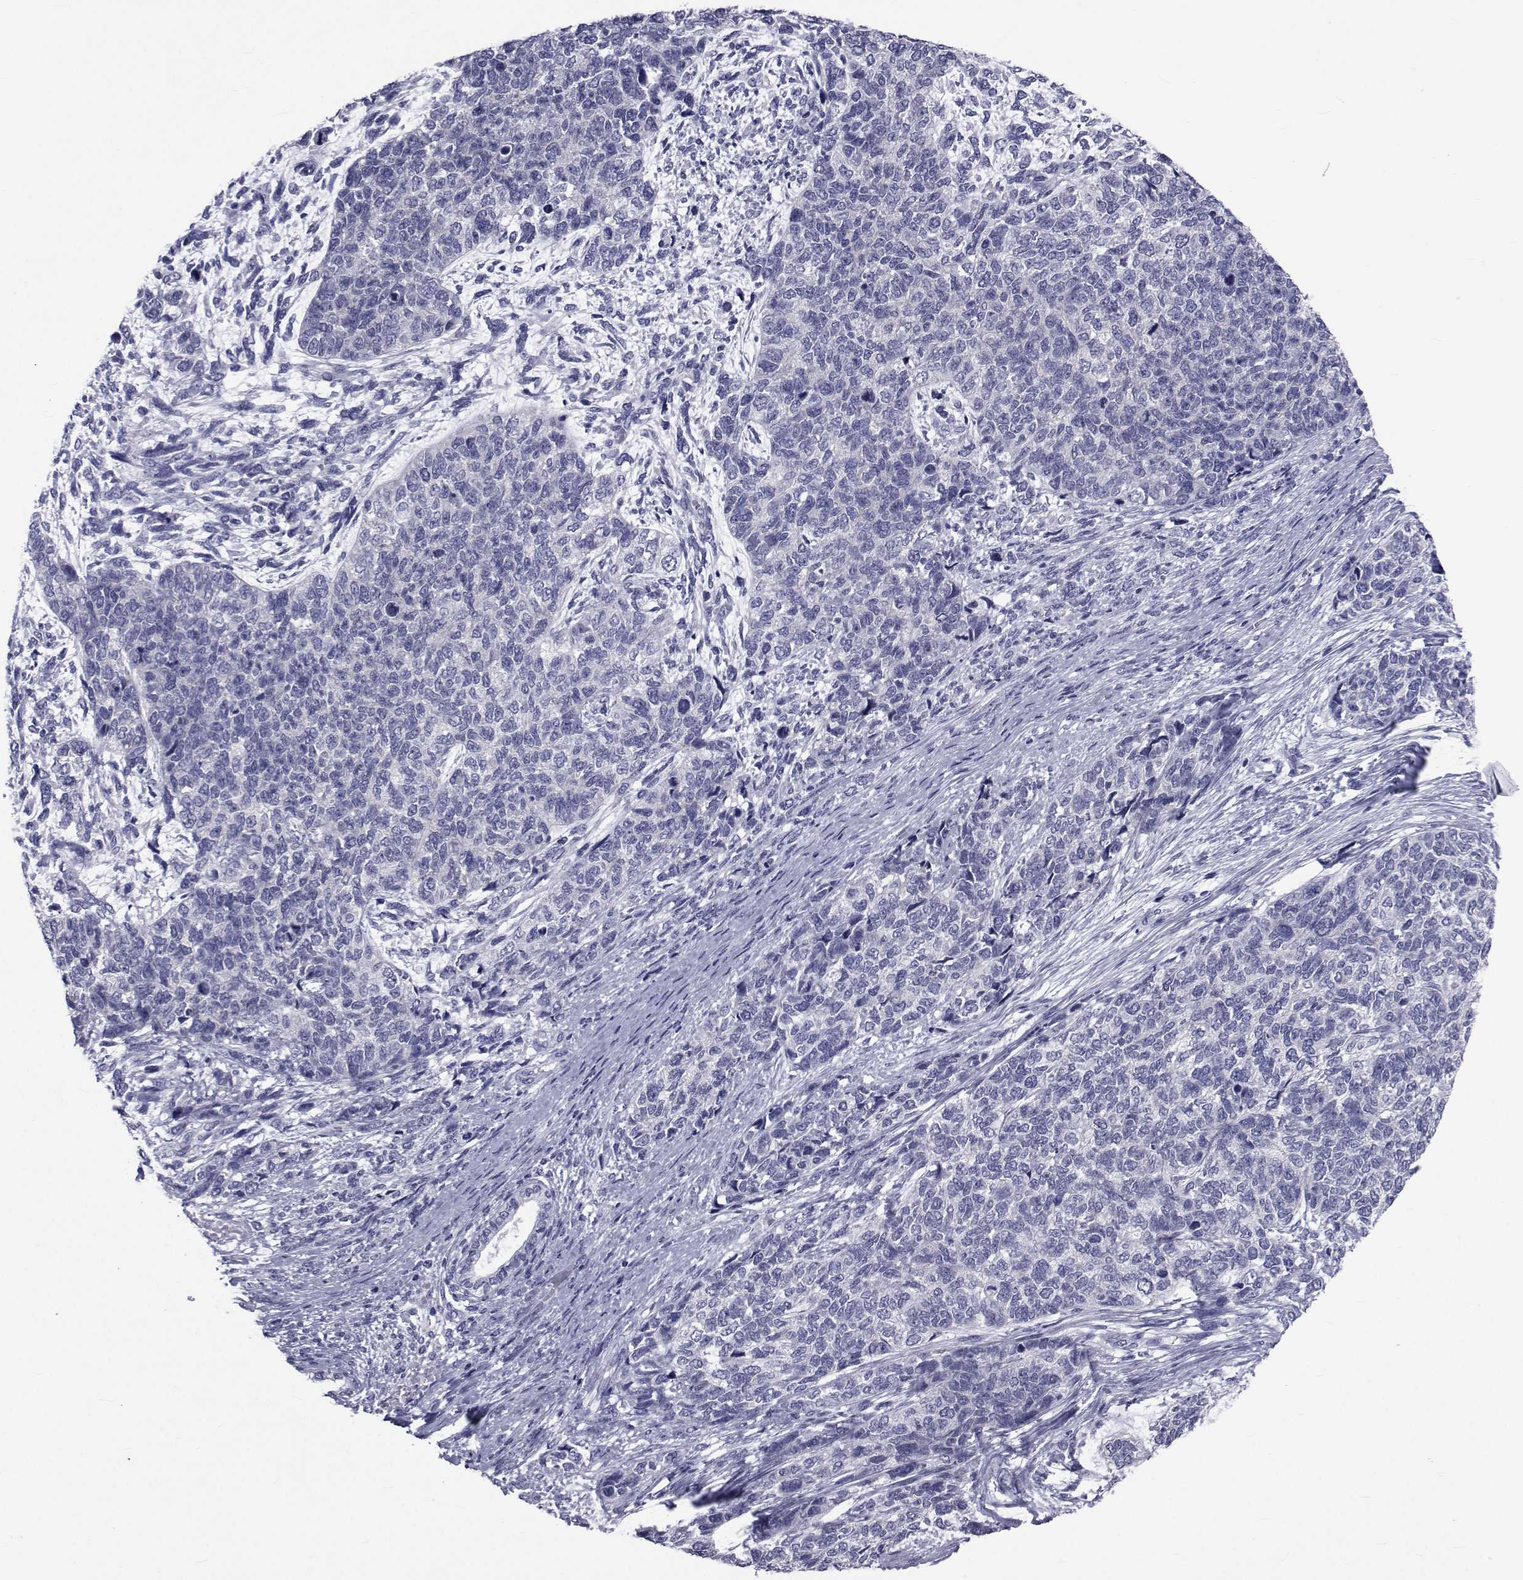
{"staining": {"intensity": "negative", "quantity": "none", "location": "none"}, "tissue": "cervical cancer", "cell_type": "Tumor cells", "image_type": "cancer", "snomed": [{"axis": "morphology", "description": "Squamous cell carcinoma, NOS"}, {"axis": "topography", "description": "Cervix"}], "caption": "Tumor cells show no significant protein expression in cervical squamous cell carcinoma. Brightfield microscopy of immunohistochemistry (IHC) stained with DAB (brown) and hematoxylin (blue), captured at high magnification.", "gene": "GKAP1", "patient": {"sex": "female", "age": 63}}